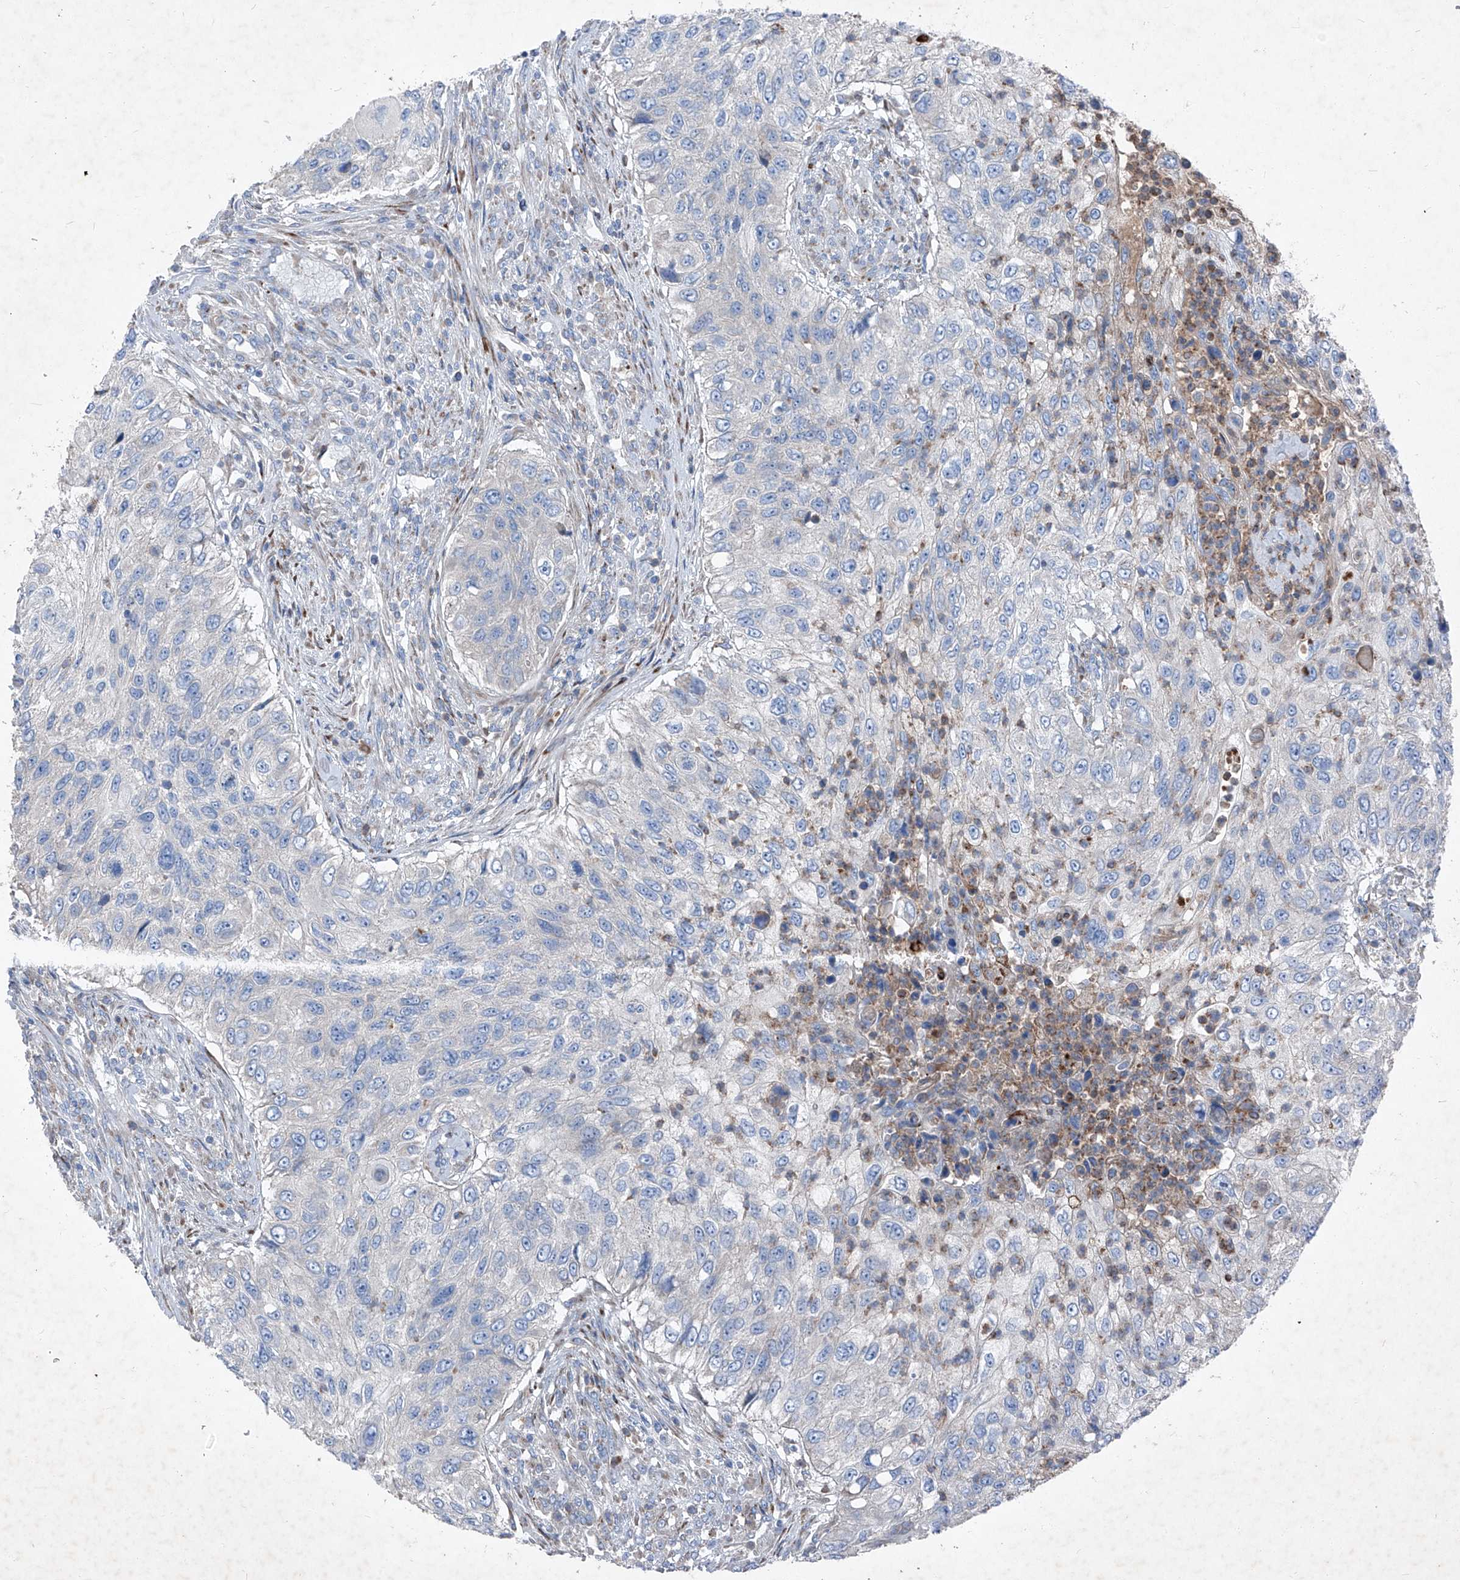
{"staining": {"intensity": "negative", "quantity": "none", "location": "none"}, "tissue": "urothelial cancer", "cell_type": "Tumor cells", "image_type": "cancer", "snomed": [{"axis": "morphology", "description": "Urothelial carcinoma, High grade"}, {"axis": "topography", "description": "Urinary bladder"}], "caption": "Urothelial cancer stained for a protein using immunohistochemistry reveals no staining tumor cells.", "gene": "IFI27", "patient": {"sex": "female", "age": 60}}